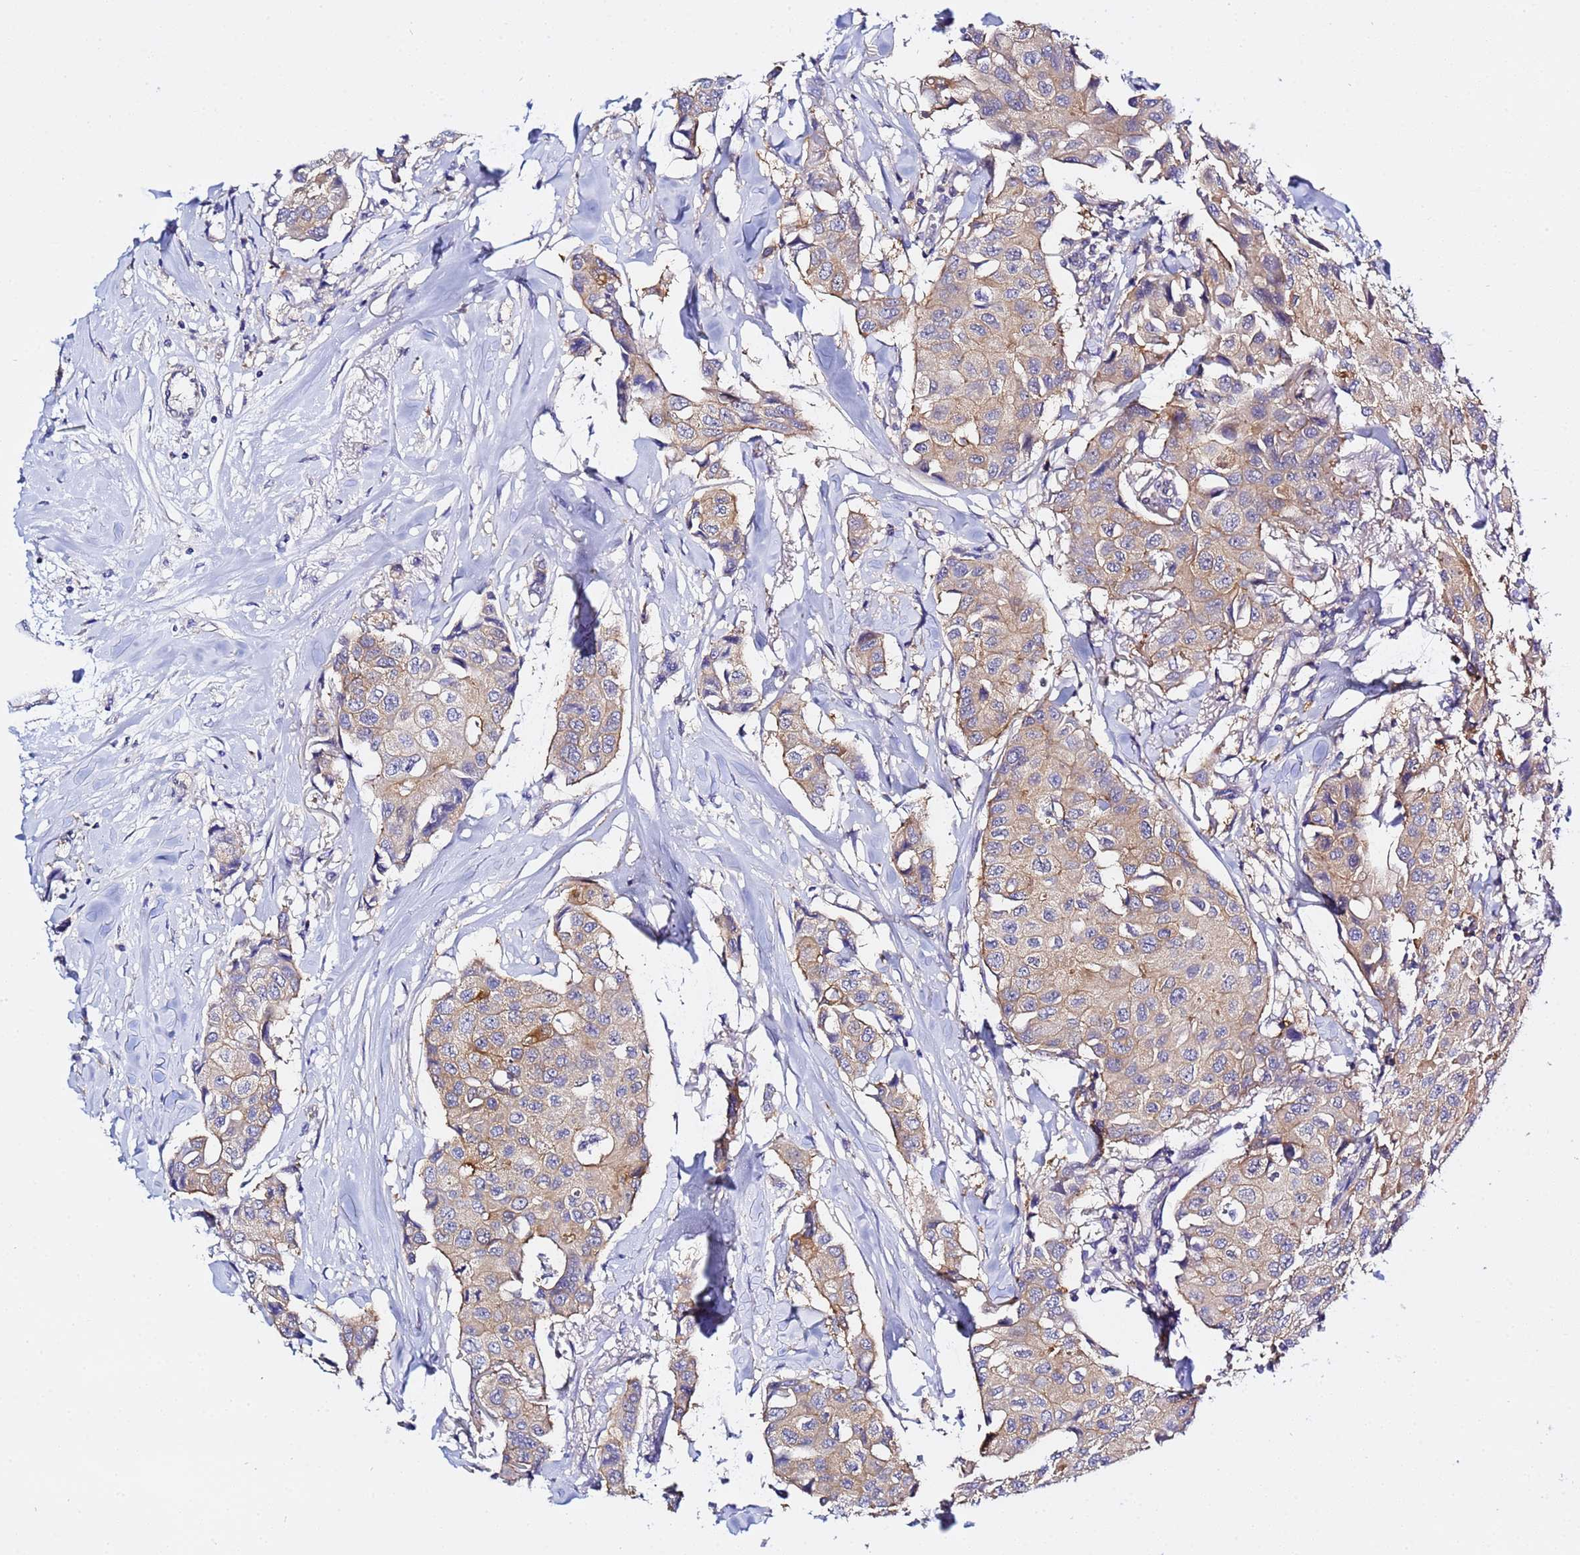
{"staining": {"intensity": "weak", "quantity": "25%-75%", "location": "cytoplasmic/membranous"}, "tissue": "breast cancer", "cell_type": "Tumor cells", "image_type": "cancer", "snomed": [{"axis": "morphology", "description": "Duct carcinoma"}, {"axis": "topography", "description": "Breast"}], "caption": "Immunohistochemistry (IHC) of breast intraductal carcinoma reveals low levels of weak cytoplasmic/membranous expression in about 25%-75% of tumor cells.", "gene": "LENG1", "patient": {"sex": "female", "age": 80}}